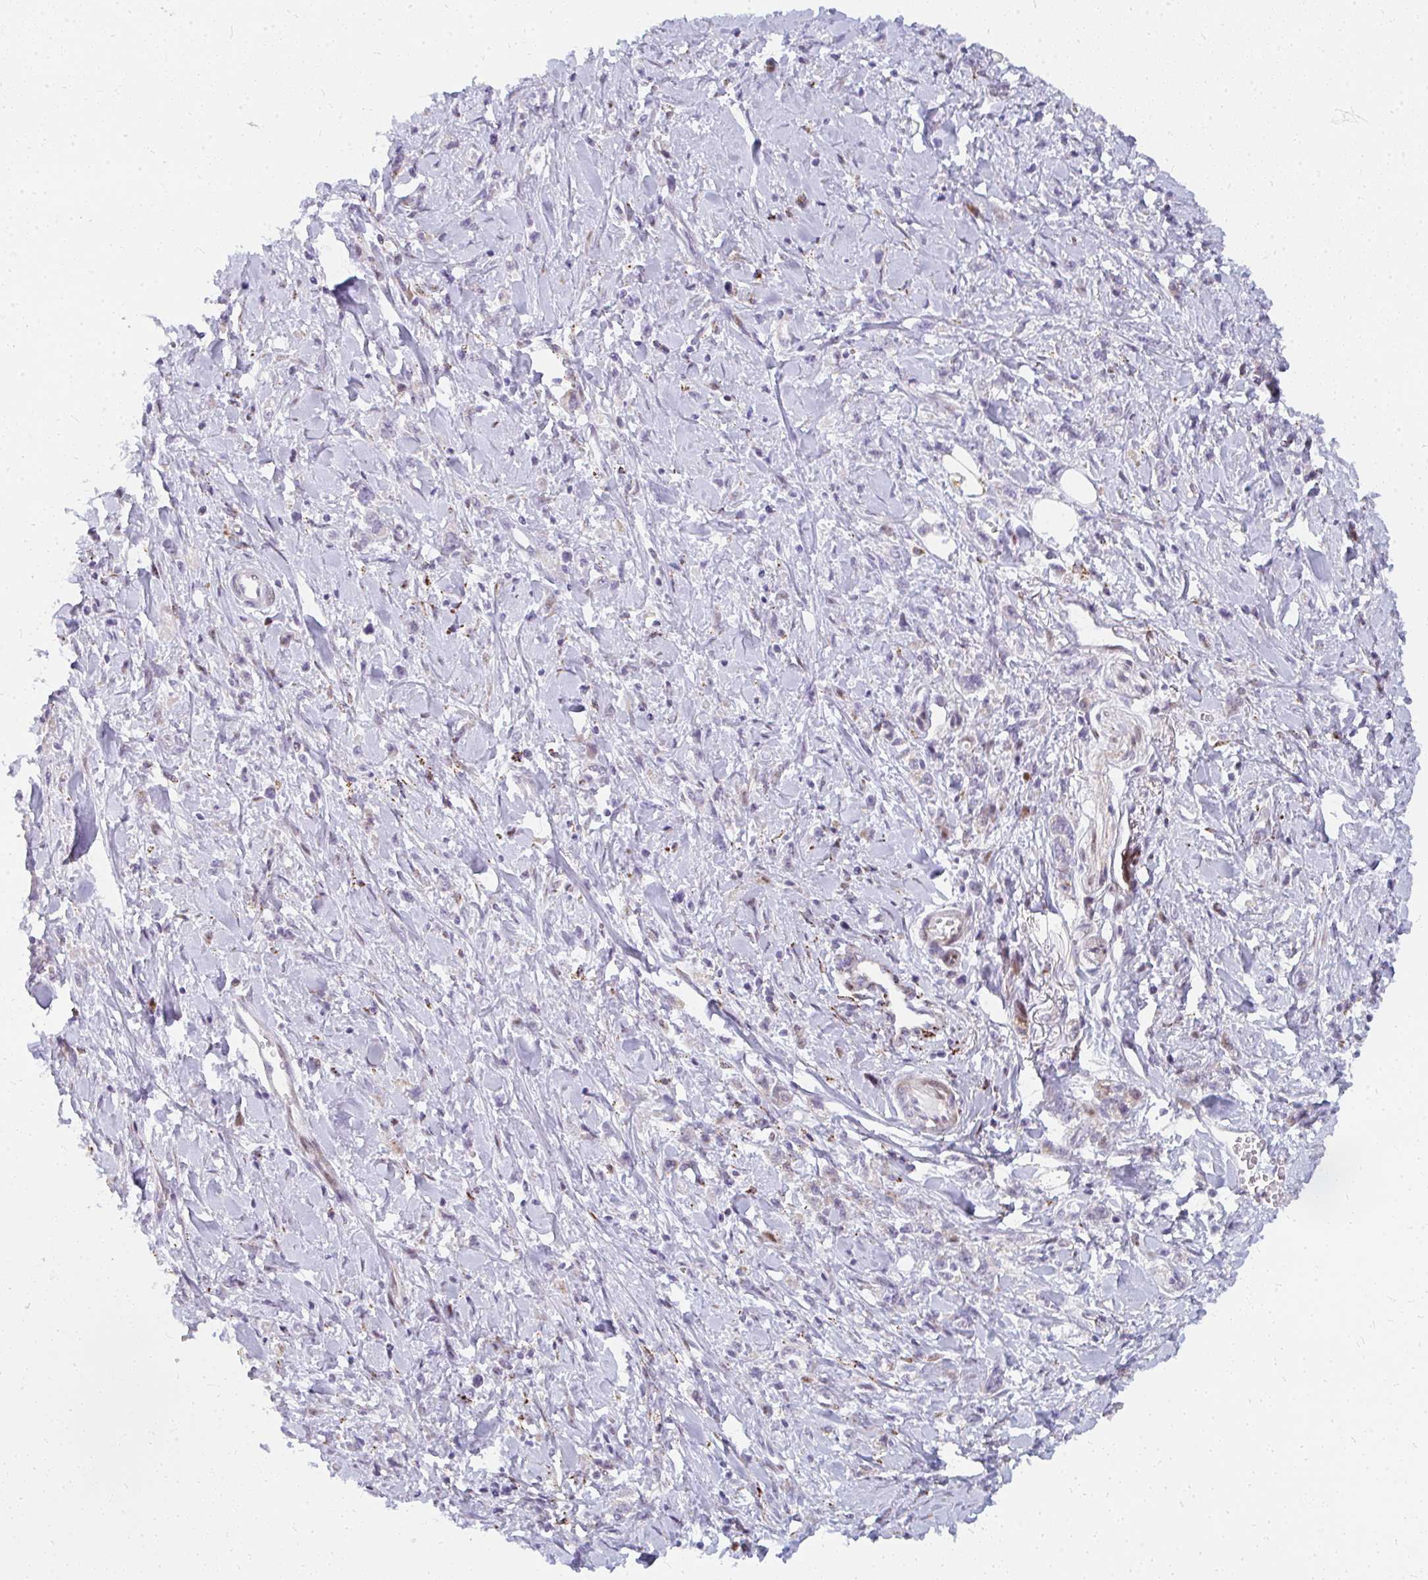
{"staining": {"intensity": "negative", "quantity": "none", "location": "none"}, "tissue": "stomach cancer", "cell_type": "Tumor cells", "image_type": "cancer", "snomed": [{"axis": "morphology", "description": "Adenocarcinoma, NOS"}, {"axis": "topography", "description": "Stomach"}], "caption": "Human adenocarcinoma (stomach) stained for a protein using immunohistochemistry exhibits no positivity in tumor cells.", "gene": "PLA2G5", "patient": {"sex": "female", "age": 76}}